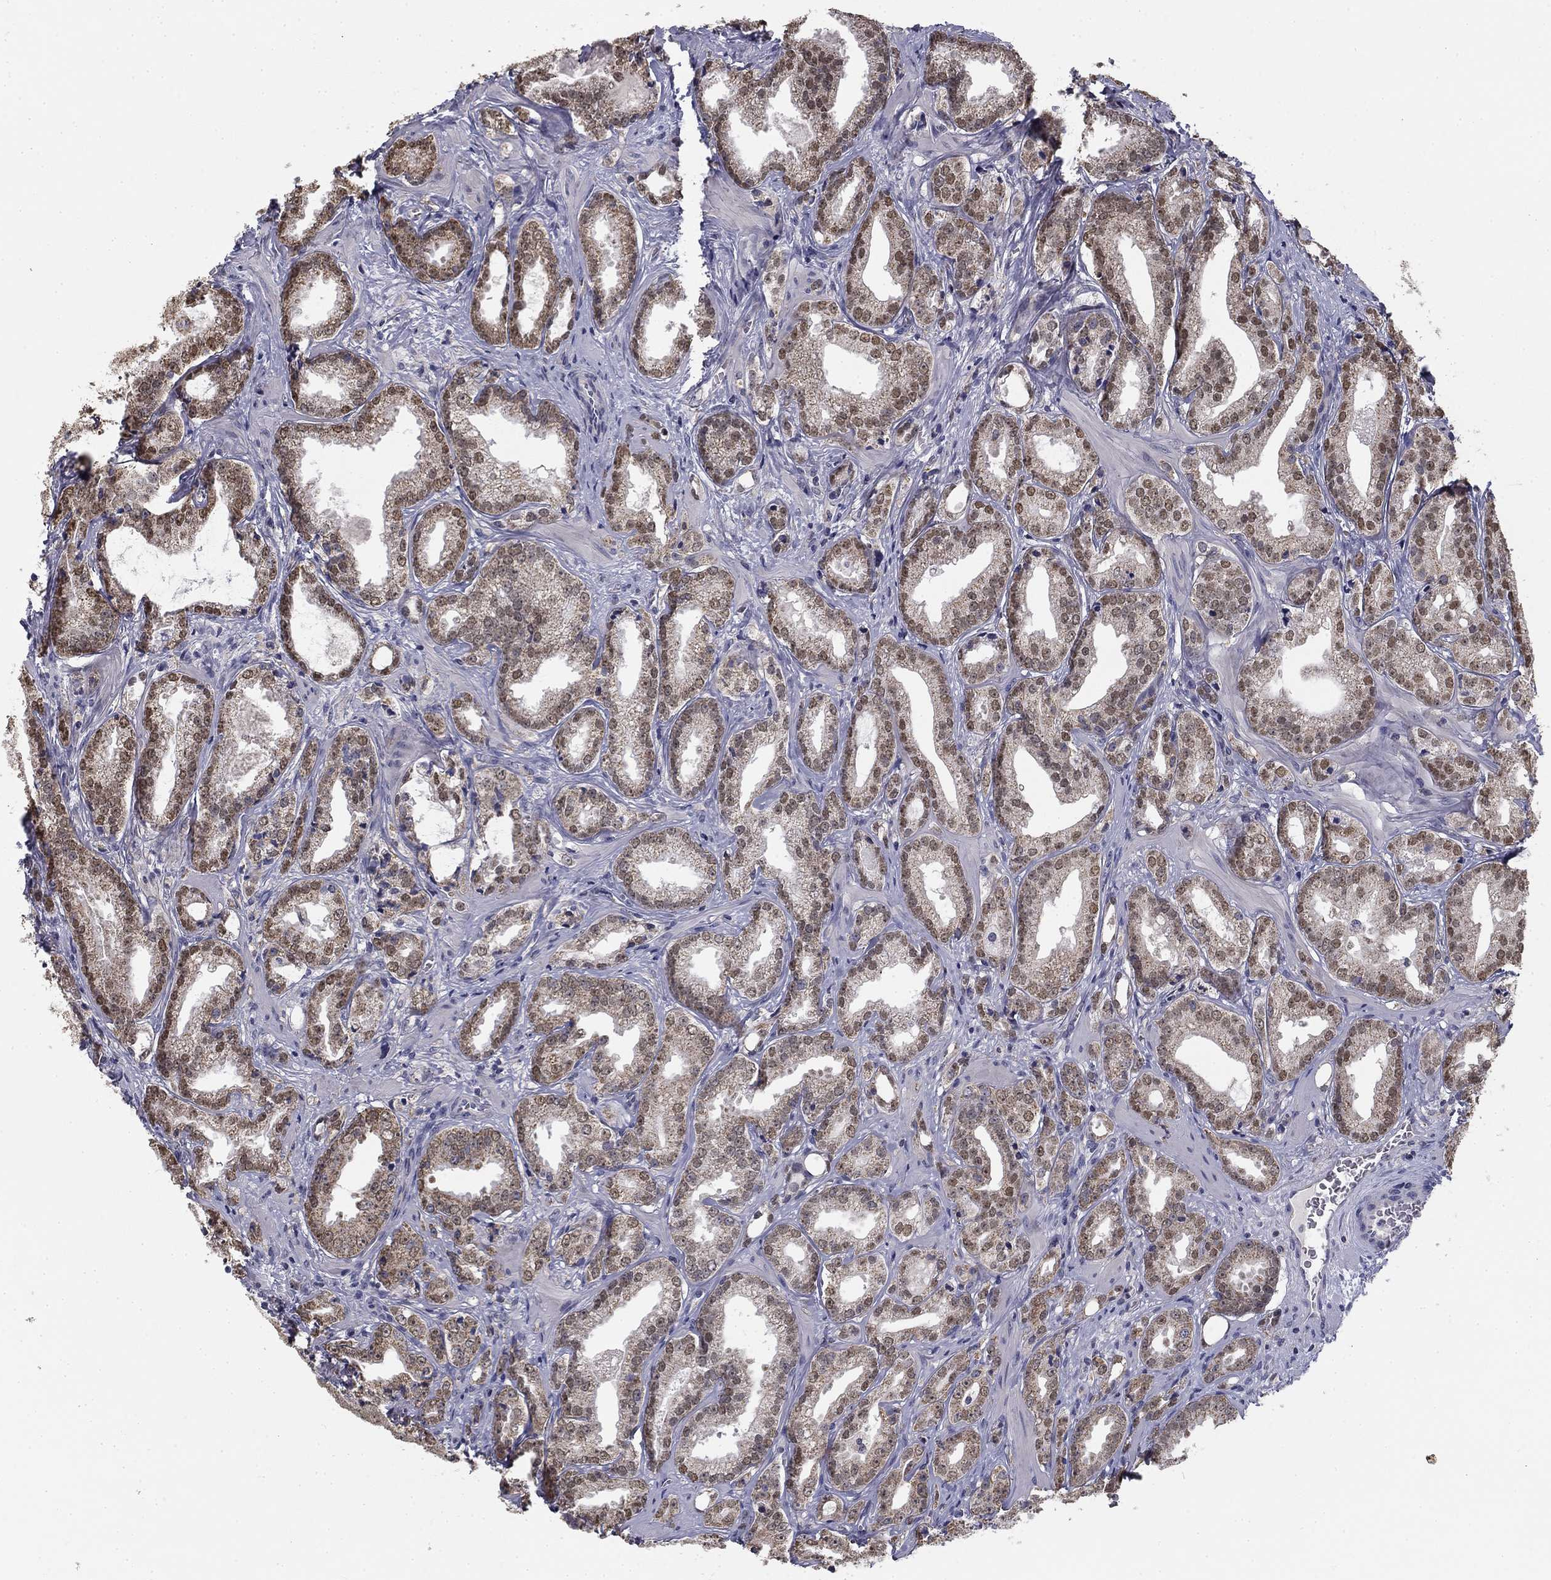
{"staining": {"intensity": "moderate", "quantity": "25%-75%", "location": "nuclear"}, "tissue": "prostate cancer", "cell_type": "Tumor cells", "image_type": "cancer", "snomed": [{"axis": "morphology", "description": "Adenocarcinoma, Medium grade"}, {"axis": "topography", "description": "Prostate and seminal vesicle, NOS"}, {"axis": "topography", "description": "Prostate"}], "caption": "Prostate medium-grade adenocarcinoma was stained to show a protein in brown. There is medium levels of moderate nuclear staining in approximately 25%-75% of tumor cells. (Brightfield microscopy of DAB IHC at high magnification).", "gene": "SLC2A9", "patient": {"sex": "male", "age": 65}}